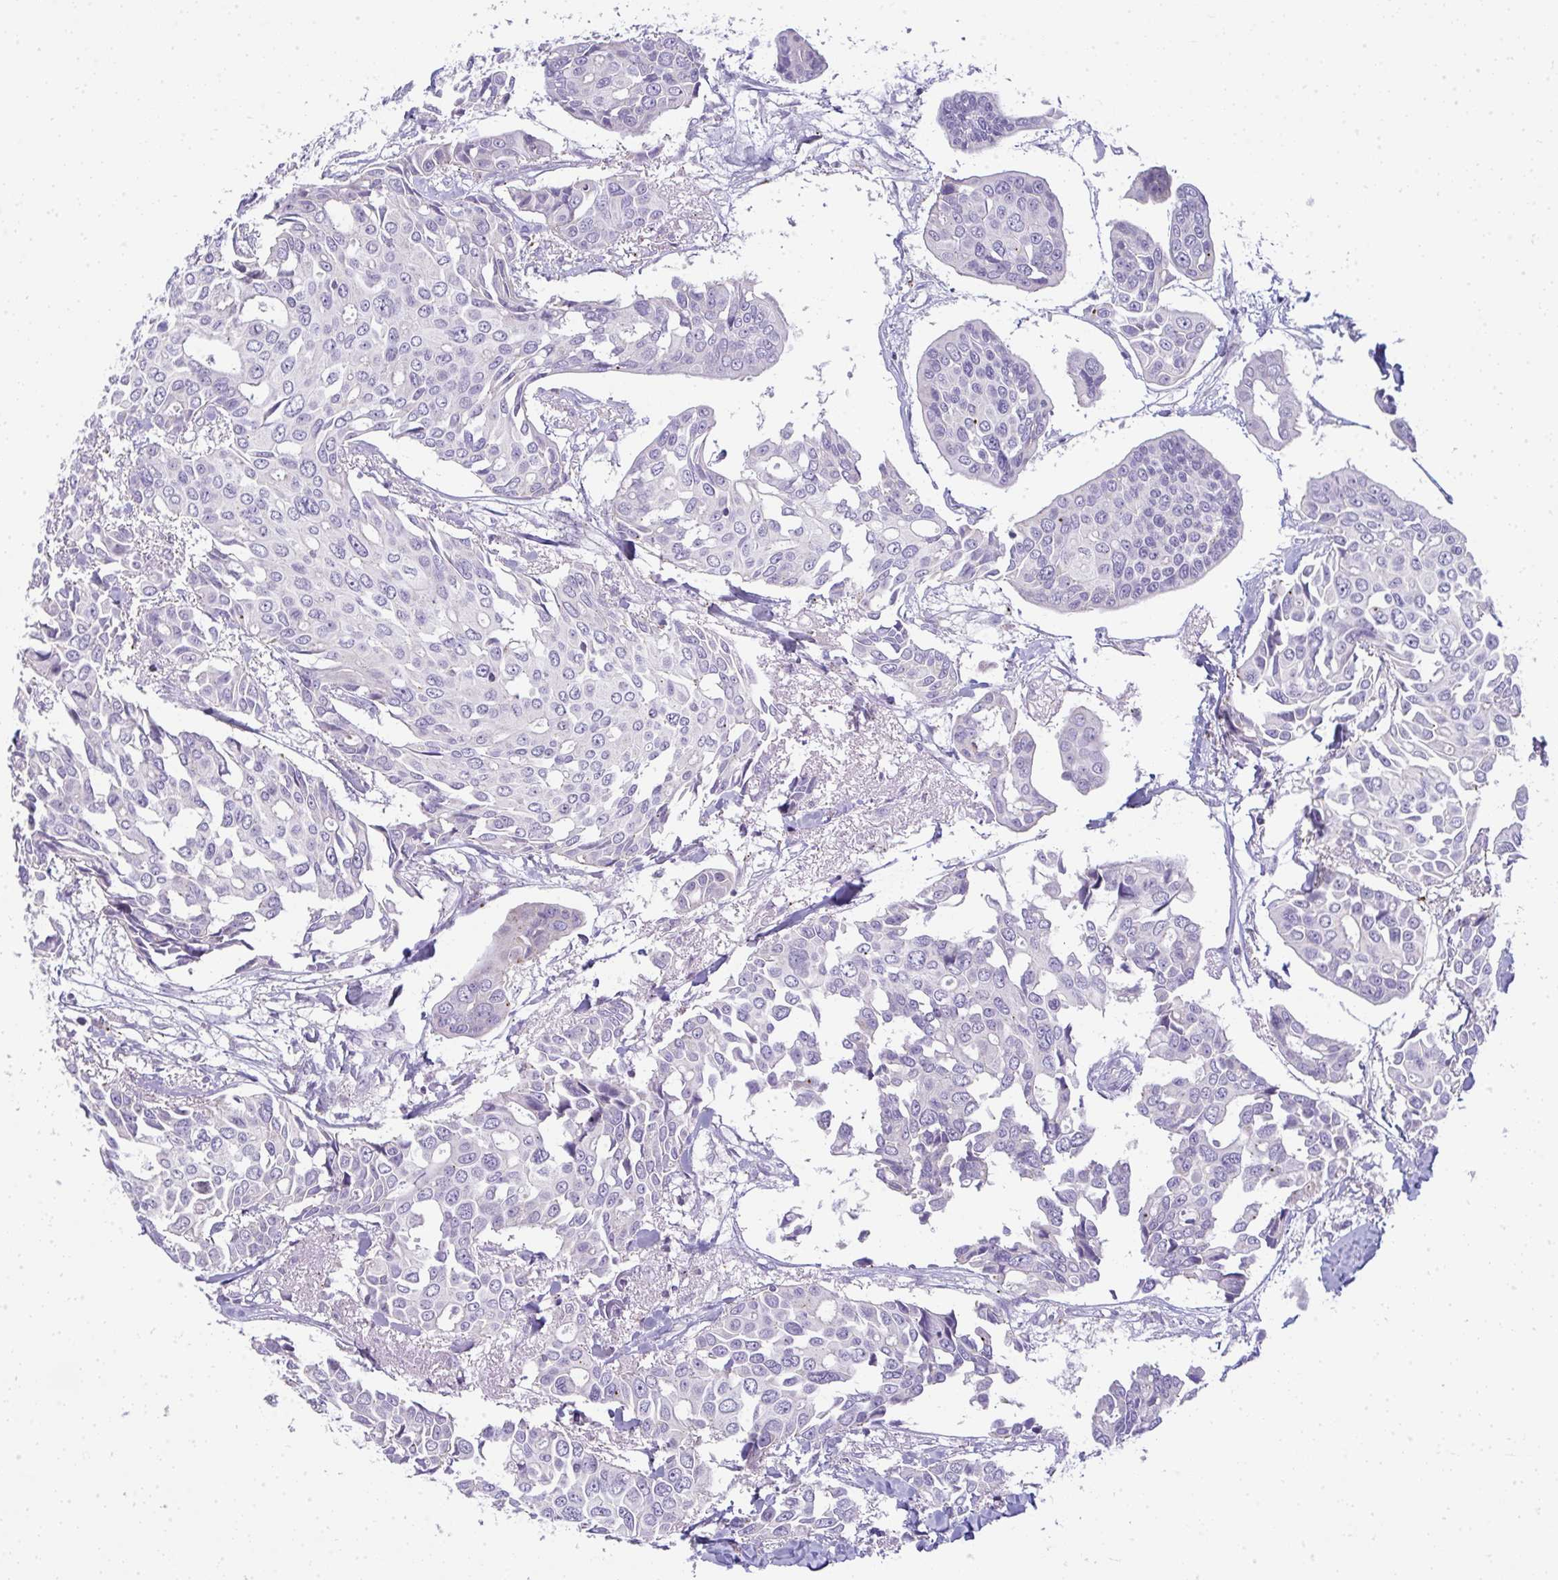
{"staining": {"intensity": "negative", "quantity": "none", "location": "none"}, "tissue": "breast cancer", "cell_type": "Tumor cells", "image_type": "cancer", "snomed": [{"axis": "morphology", "description": "Duct carcinoma"}, {"axis": "topography", "description": "Breast"}], "caption": "Breast cancer stained for a protein using IHC shows no positivity tumor cells.", "gene": "VPS4B", "patient": {"sex": "female", "age": 54}}